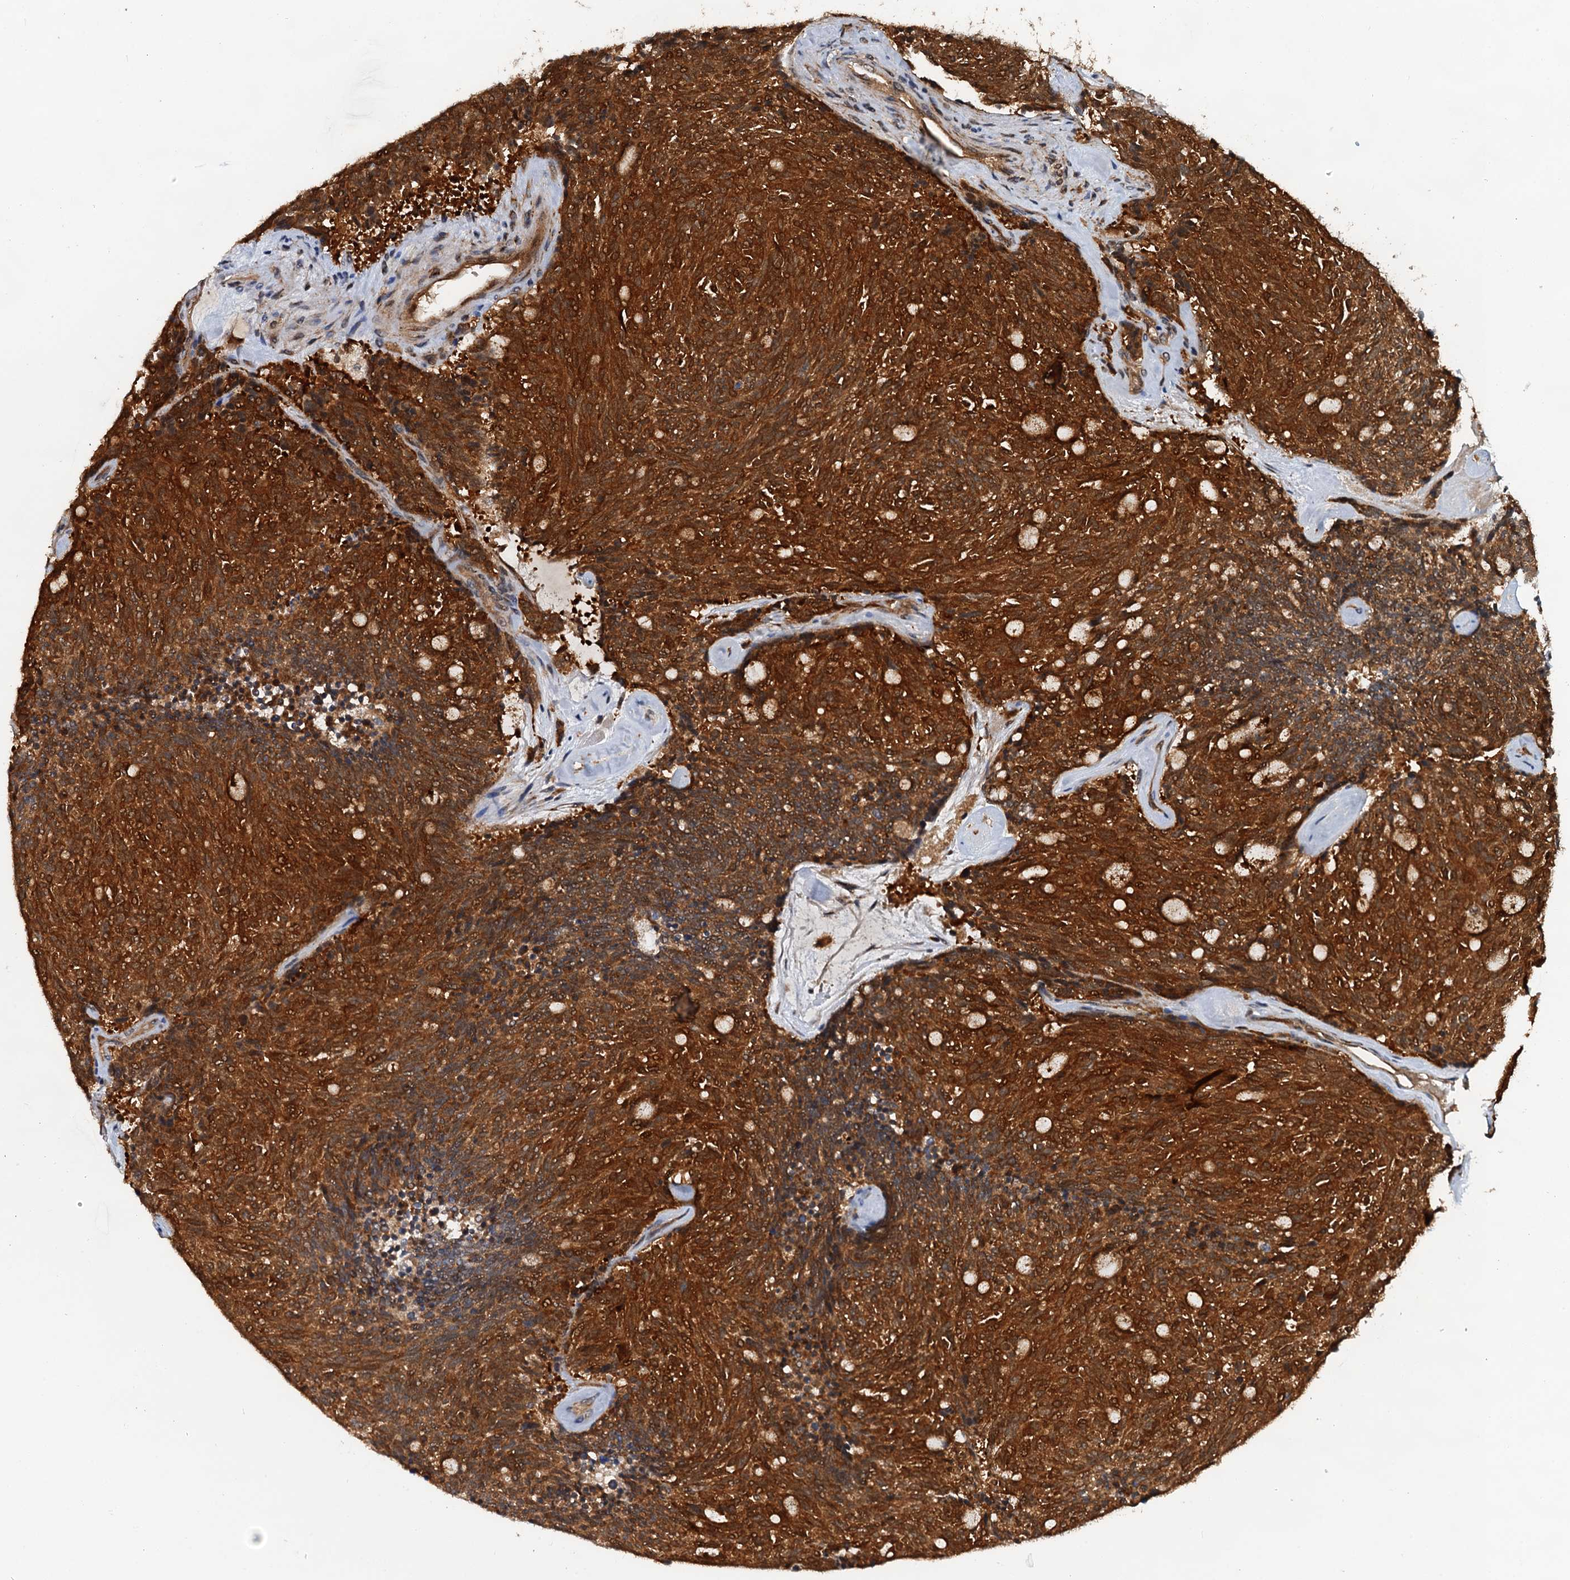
{"staining": {"intensity": "strong", "quantity": ">75%", "location": "cytoplasmic/membranous"}, "tissue": "carcinoid", "cell_type": "Tumor cells", "image_type": "cancer", "snomed": [{"axis": "morphology", "description": "Carcinoid, malignant, NOS"}, {"axis": "topography", "description": "Pancreas"}], "caption": "Immunohistochemistry (DAB) staining of malignant carcinoid shows strong cytoplasmic/membranous protein expression in about >75% of tumor cells.", "gene": "AAGAB", "patient": {"sex": "female", "age": 54}}